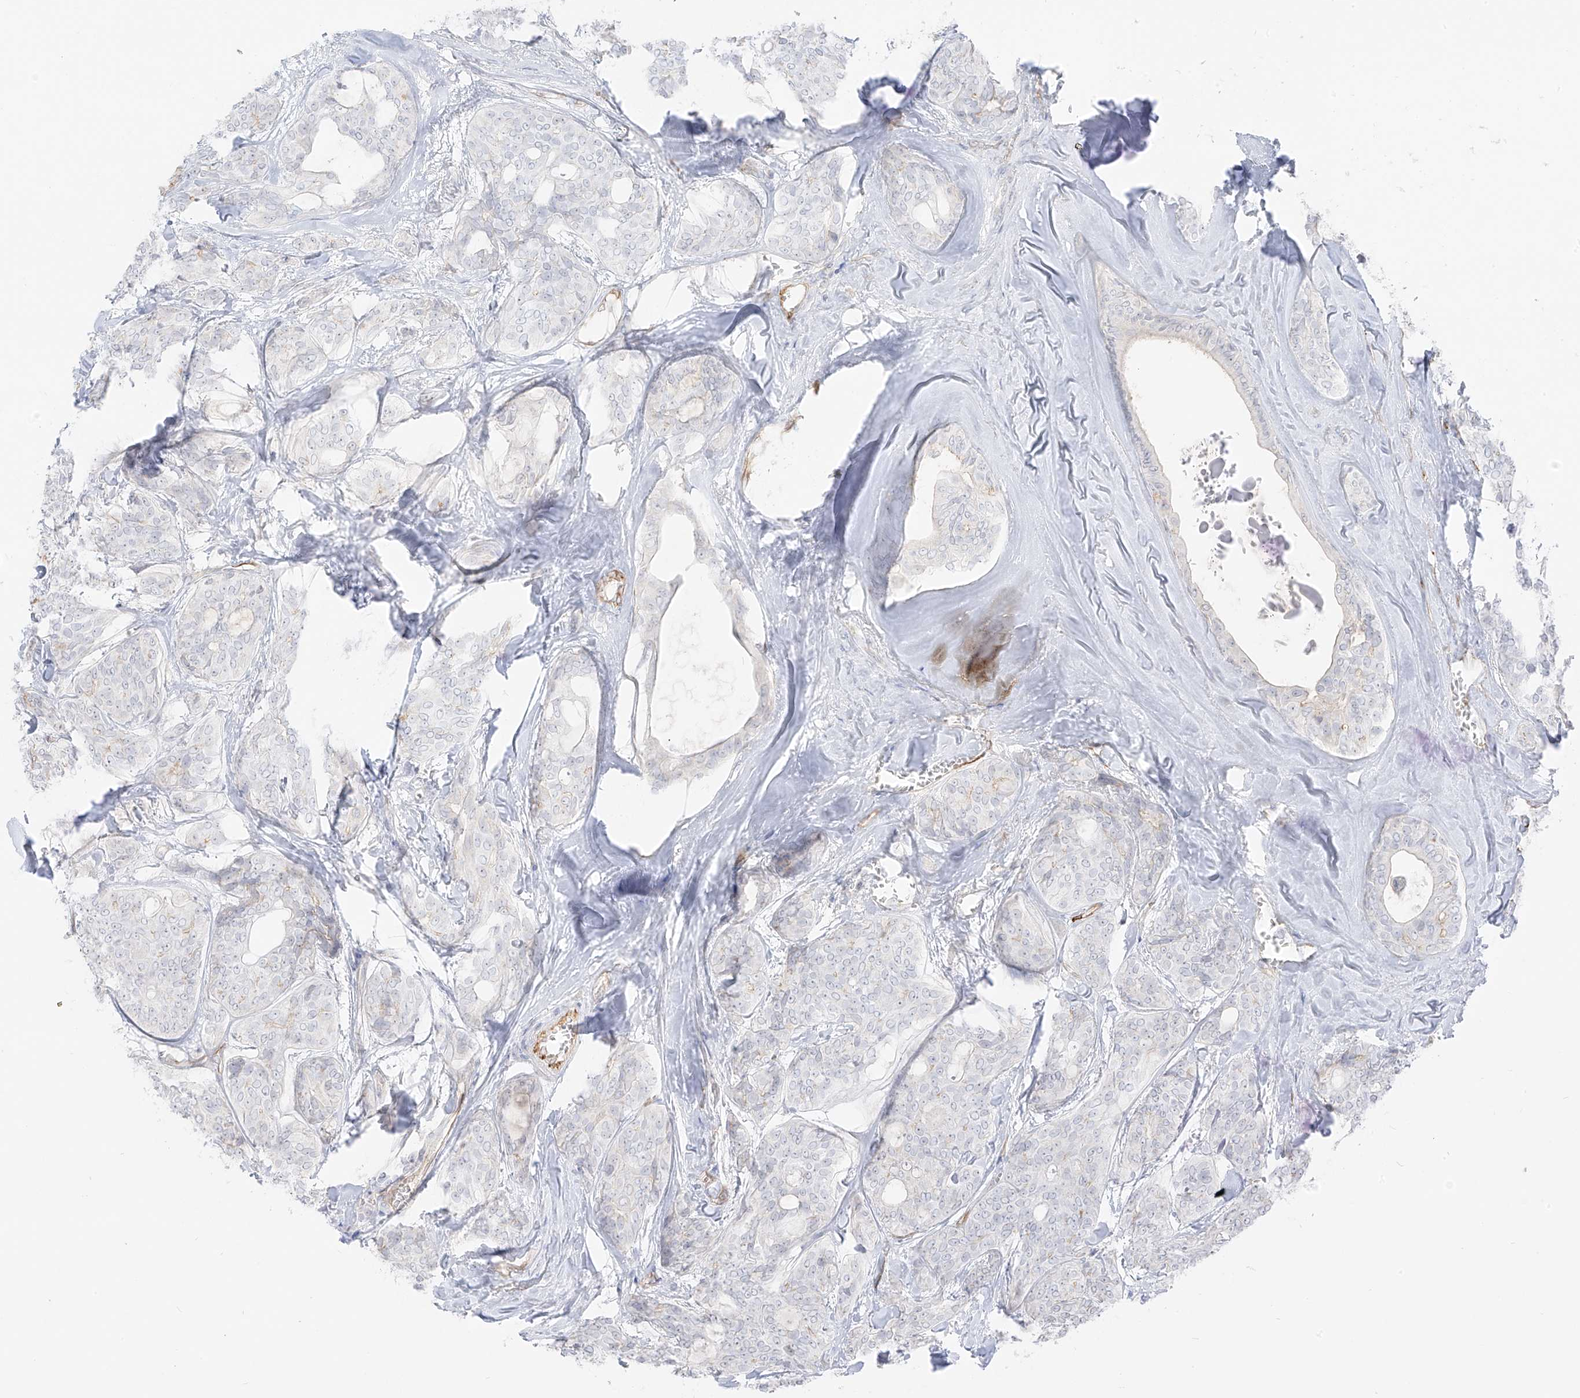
{"staining": {"intensity": "negative", "quantity": "none", "location": "none"}, "tissue": "head and neck cancer", "cell_type": "Tumor cells", "image_type": "cancer", "snomed": [{"axis": "morphology", "description": "Adenocarcinoma, NOS"}, {"axis": "topography", "description": "Head-Neck"}], "caption": "Tumor cells show no significant staining in head and neck cancer. The staining is performed using DAB brown chromogen with nuclei counter-stained in using hematoxylin.", "gene": "C11orf87", "patient": {"sex": "male", "age": 66}}